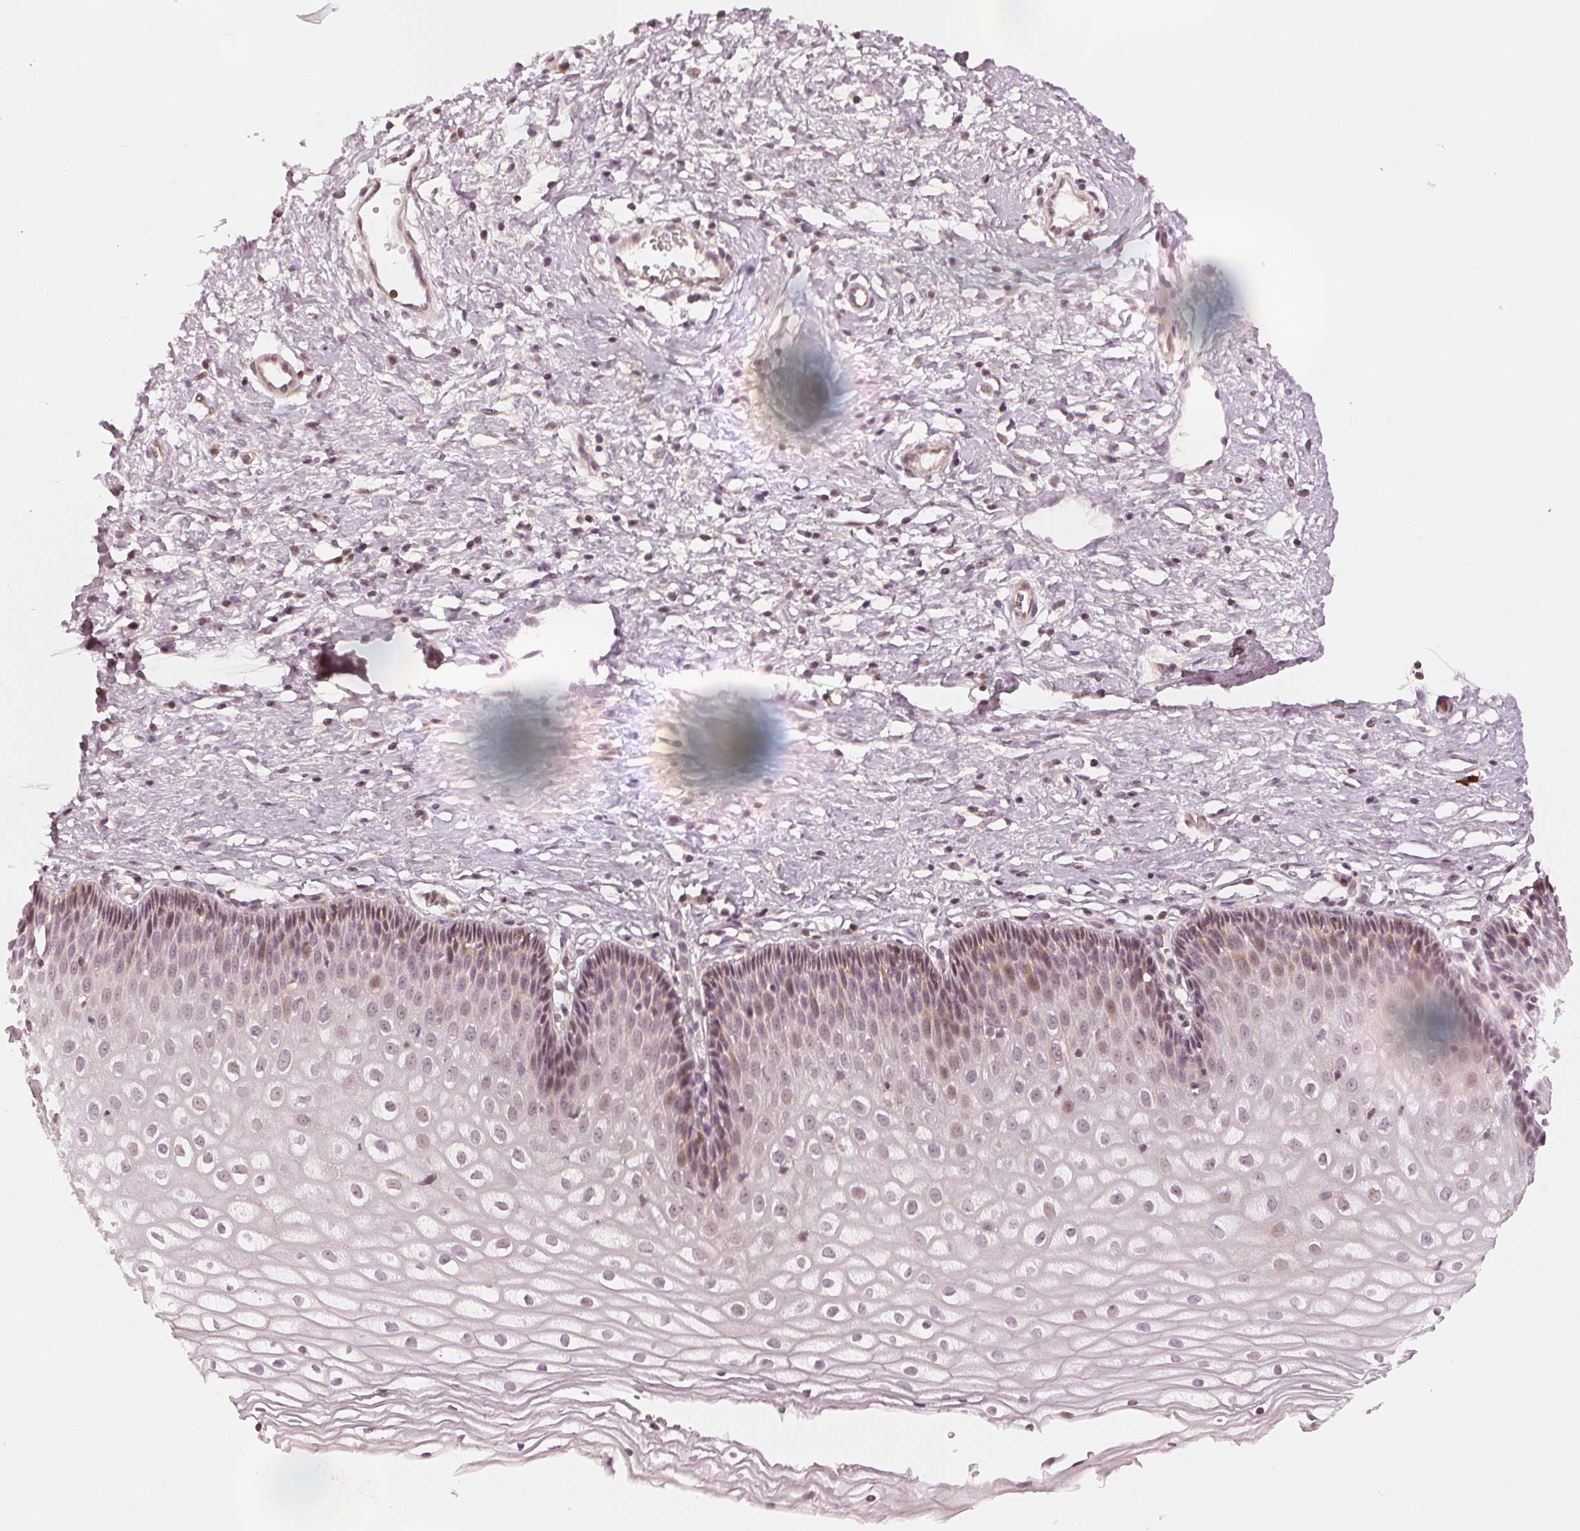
{"staining": {"intensity": "weak", "quantity": "<25%", "location": "nuclear"}, "tissue": "cervix", "cell_type": "Glandular cells", "image_type": "normal", "snomed": [{"axis": "morphology", "description": "Normal tissue, NOS"}, {"axis": "topography", "description": "Cervix"}], "caption": "The image demonstrates no staining of glandular cells in normal cervix. The staining was performed using DAB (3,3'-diaminobenzidine) to visualize the protein expression in brown, while the nuclei were stained in blue with hematoxylin (Magnification: 20x).", "gene": "SLC34A1", "patient": {"sex": "female", "age": 36}}